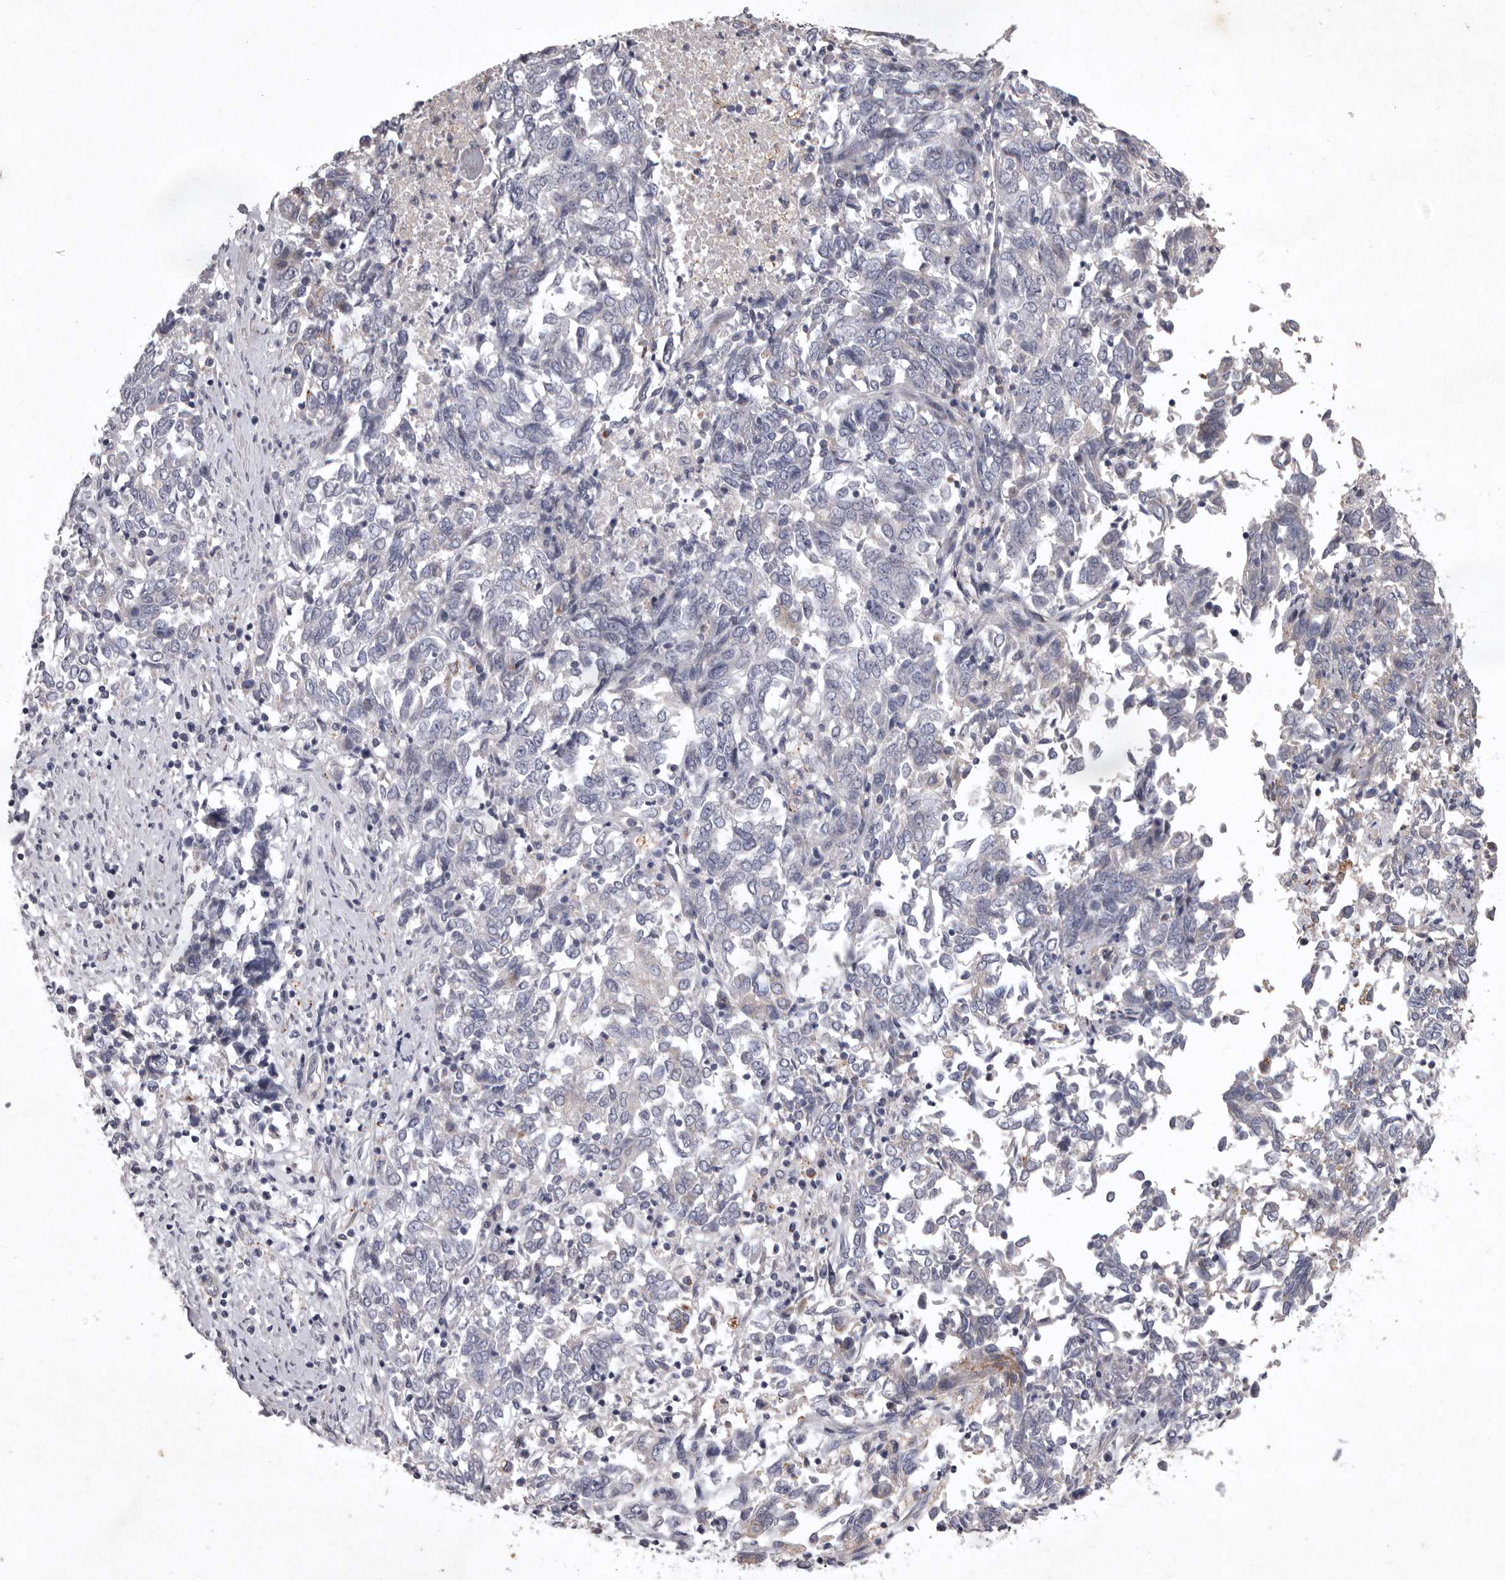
{"staining": {"intensity": "negative", "quantity": "none", "location": "none"}, "tissue": "endometrial cancer", "cell_type": "Tumor cells", "image_type": "cancer", "snomed": [{"axis": "morphology", "description": "Adenocarcinoma, NOS"}, {"axis": "topography", "description": "Endometrium"}], "caption": "The immunohistochemistry (IHC) micrograph has no significant staining in tumor cells of endometrial cancer tissue. (DAB (3,3'-diaminobenzidine) immunohistochemistry visualized using brightfield microscopy, high magnification).", "gene": "NKAIN4", "patient": {"sex": "female", "age": 80}}